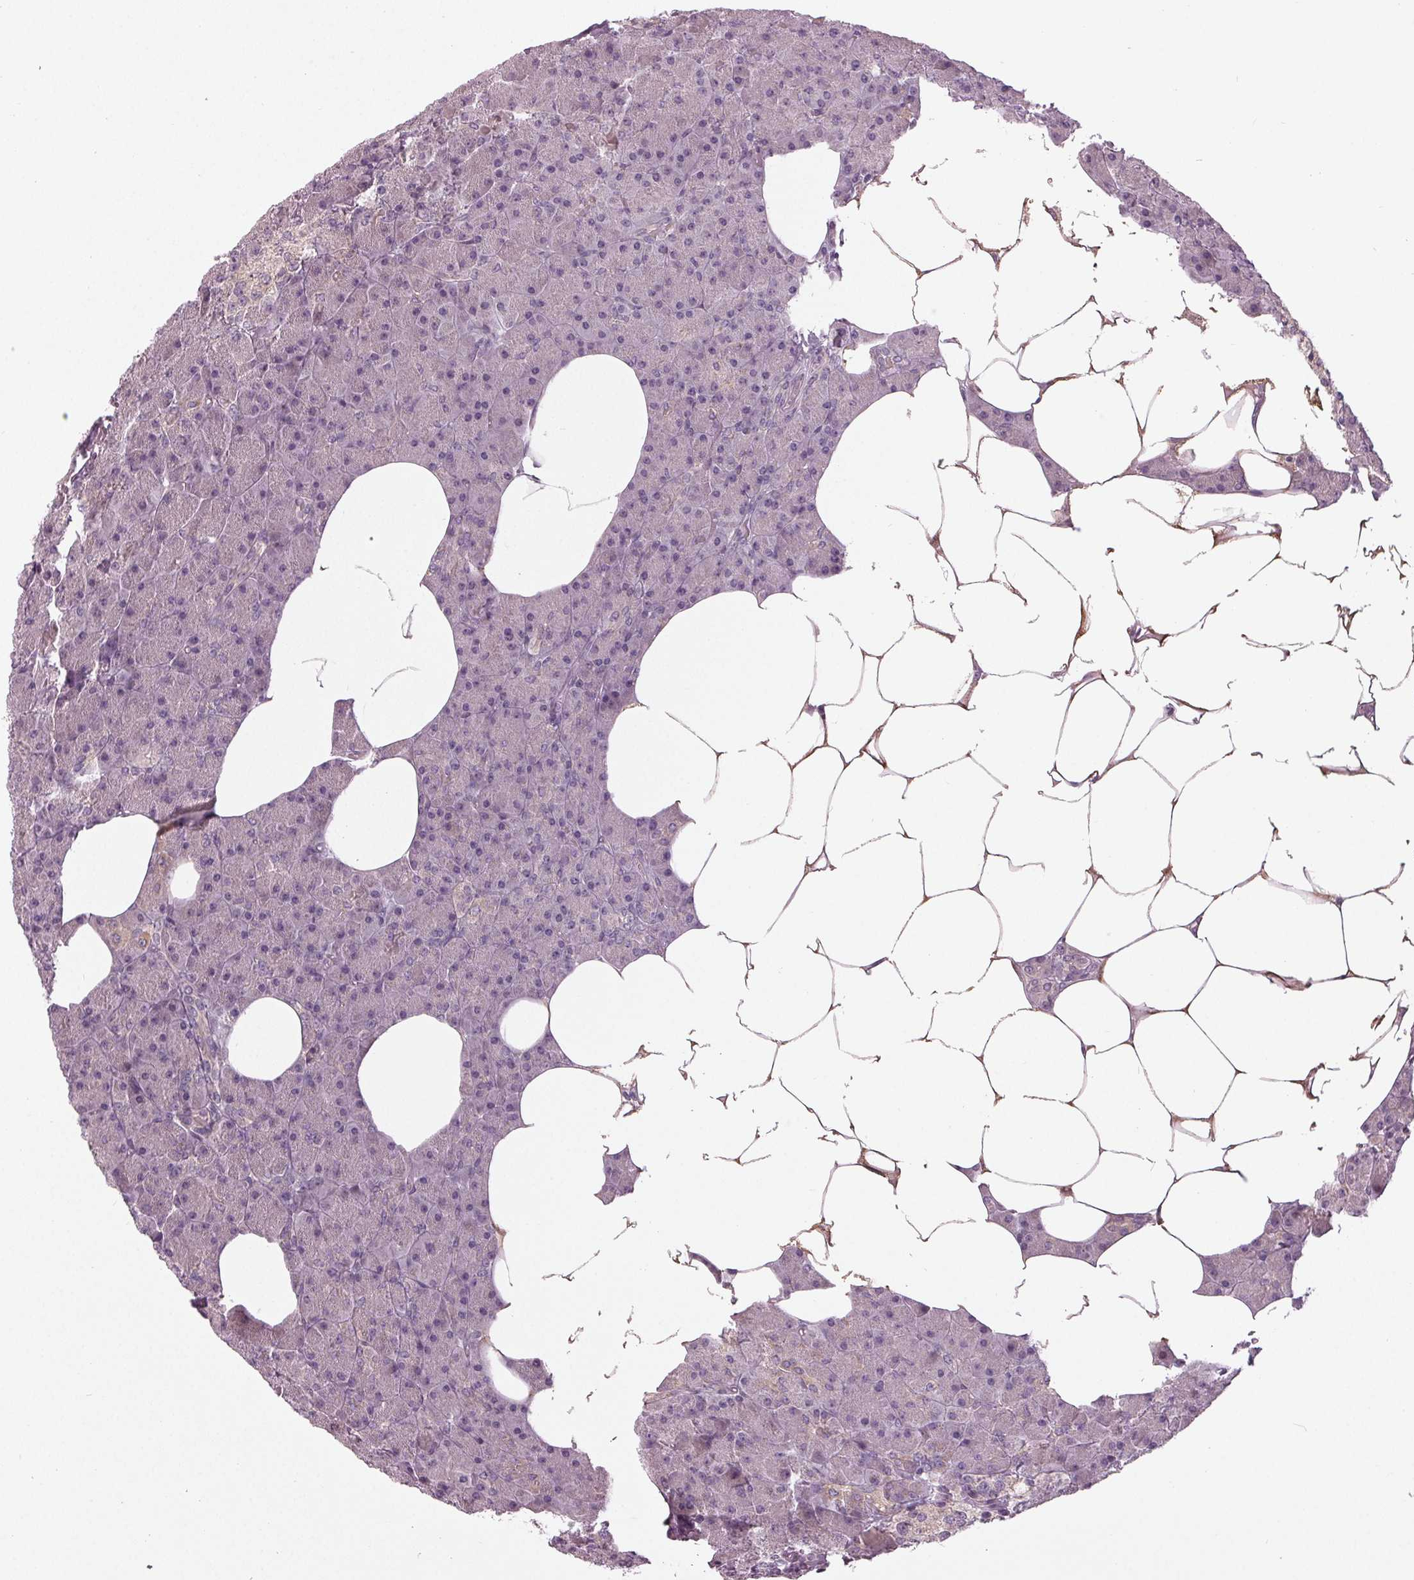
{"staining": {"intensity": "weak", "quantity": "<25%", "location": "cytoplasmic/membranous"}, "tissue": "pancreas", "cell_type": "Exocrine glandular cells", "image_type": "normal", "snomed": [{"axis": "morphology", "description": "Normal tissue, NOS"}, {"axis": "topography", "description": "Pancreas"}], "caption": "This is a photomicrograph of immunohistochemistry staining of unremarkable pancreas, which shows no staining in exocrine glandular cells.", "gene": "ZNF605", "patient": {"sex": "female", "age": 45}}